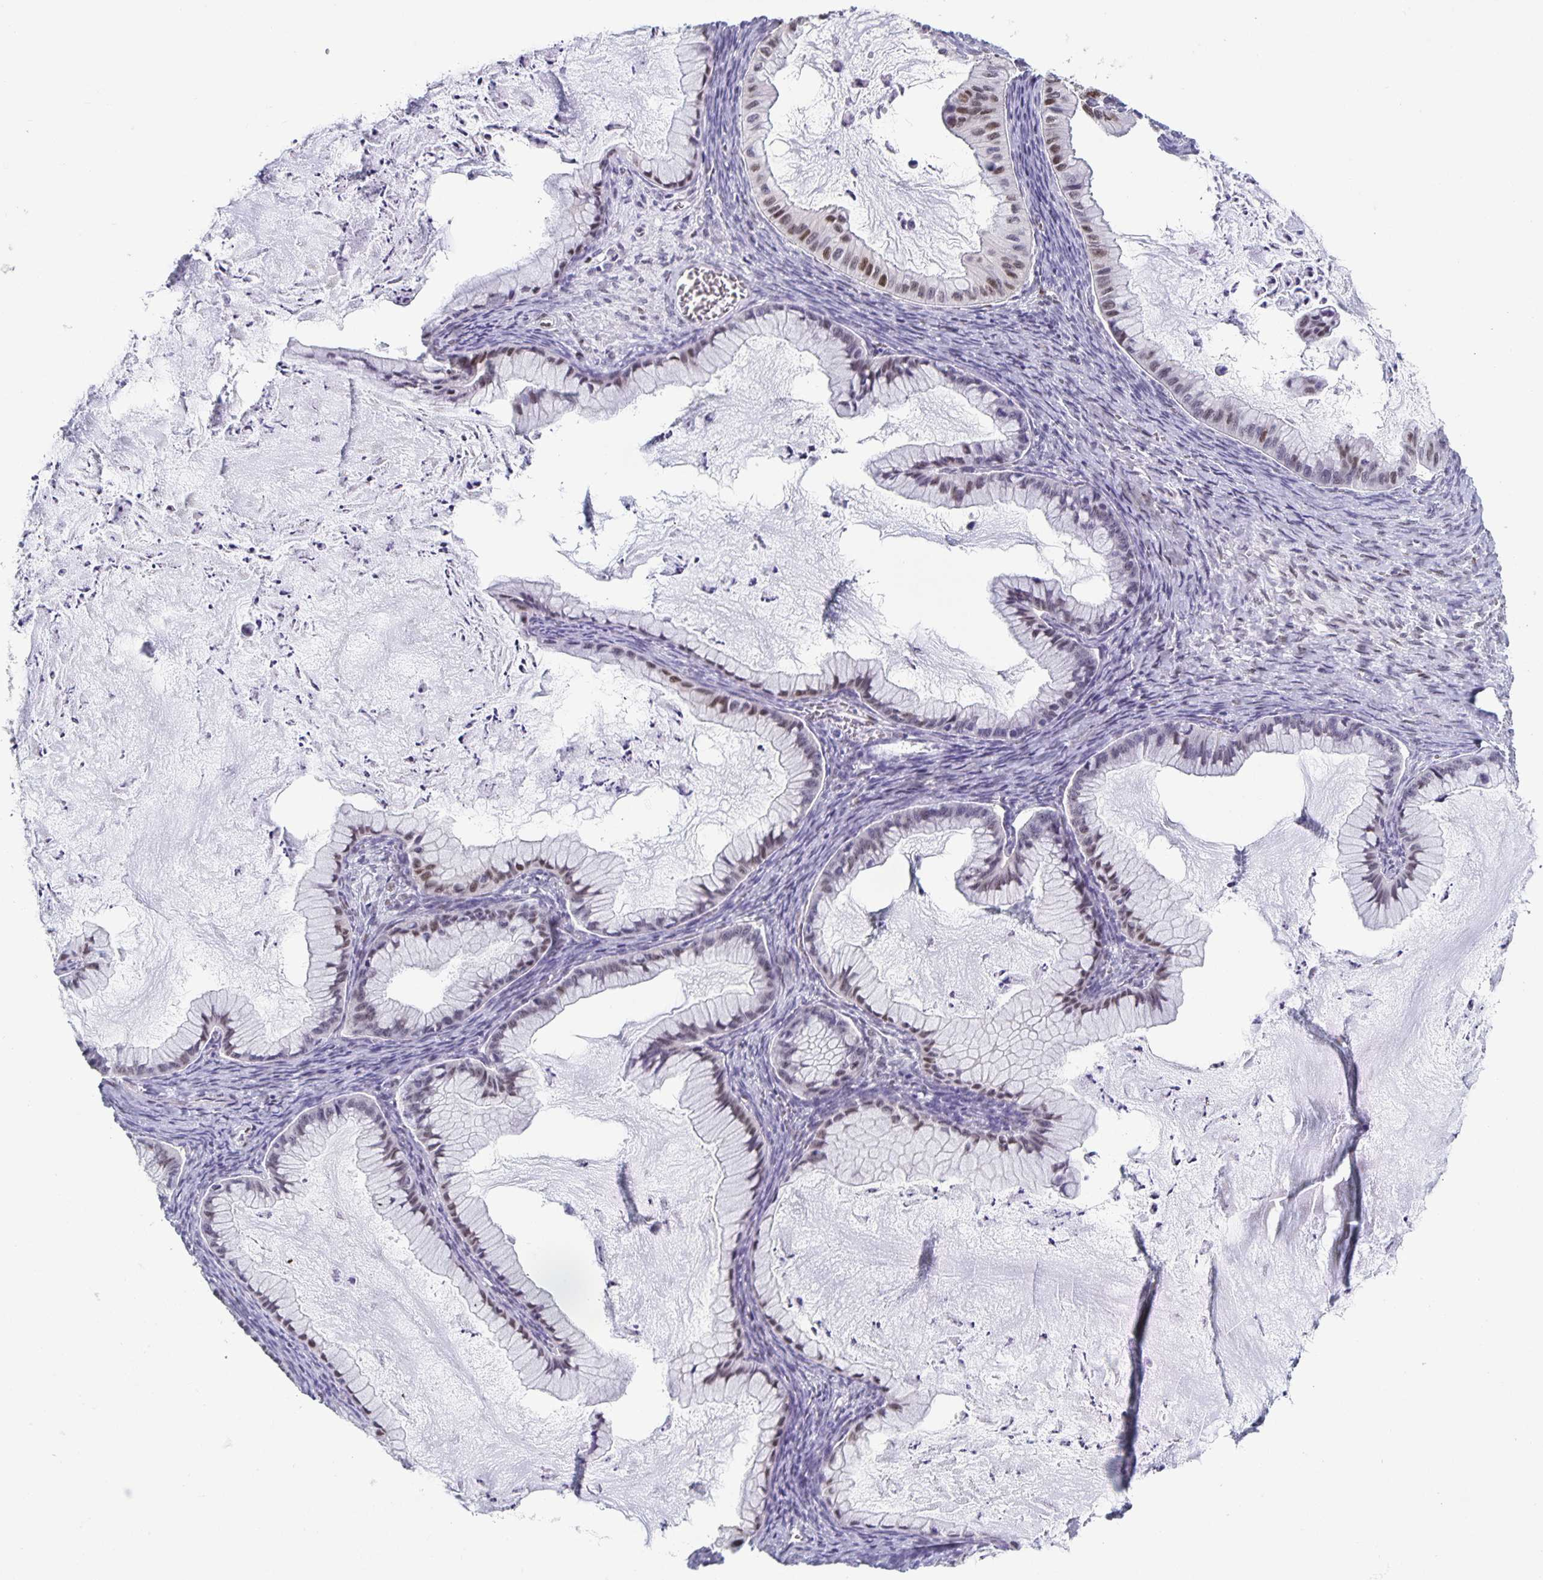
{"staining": {"intensity": "moderate", "quantity": "<25%", "location": "nuclear"}, "tissue": "ovarian cancer", "cell_type": "Tumor cells", "image_type": "cancer", "snomed": [{"axis": "morphology", "description": "Cystadenocarcinoma, mucinous, NOS"}, {"axis": "topography", "description": "Ovary"}], "caption": "Ovarian cancer (mucinous cystadenocarcinoma) stained for a protein reveals moderate nuclear positivity in tumor cells.", "gene": "JUND", "patient": {"sex": "female", "age": 72}}